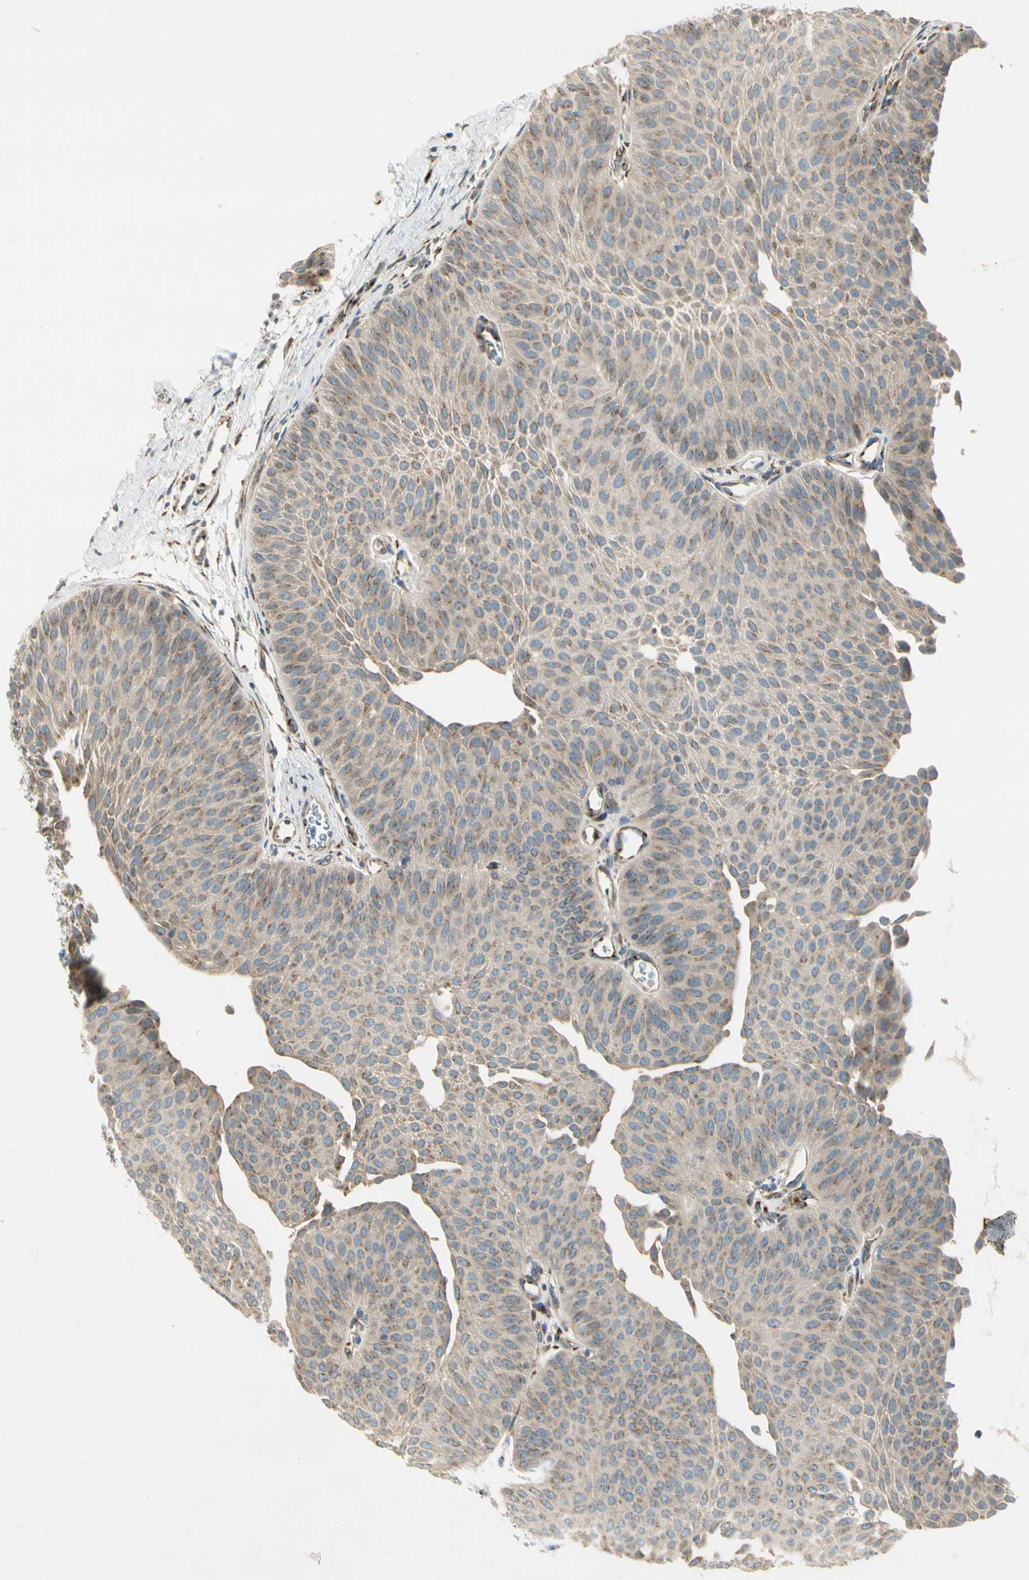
{"staining": {"intensity": "weak", "quantity": ">75%", "location": "cytoplasmic/membranous"}, "tissue": "urothelial cancer", "cell_type": "Tumor cells", "image_type": "cancer", "snomed": [{"axis": "morphology", "description": "Urothelial carcinoma, Low grade"}, {"axis": "topography", "description": "Urinary bladder"}], "caption": "DAB immunohistochemical staining of human urothelial cancer reveals weak cytoplasmic/membranous protein staining in about >75% of tumor cells. (DAB (3,3'-diaminobenzidine) = brown stain, brightfield microscopy at high magnification).", "gene": "MANSC1", "patient": {"sex": "female", "age": 60}}